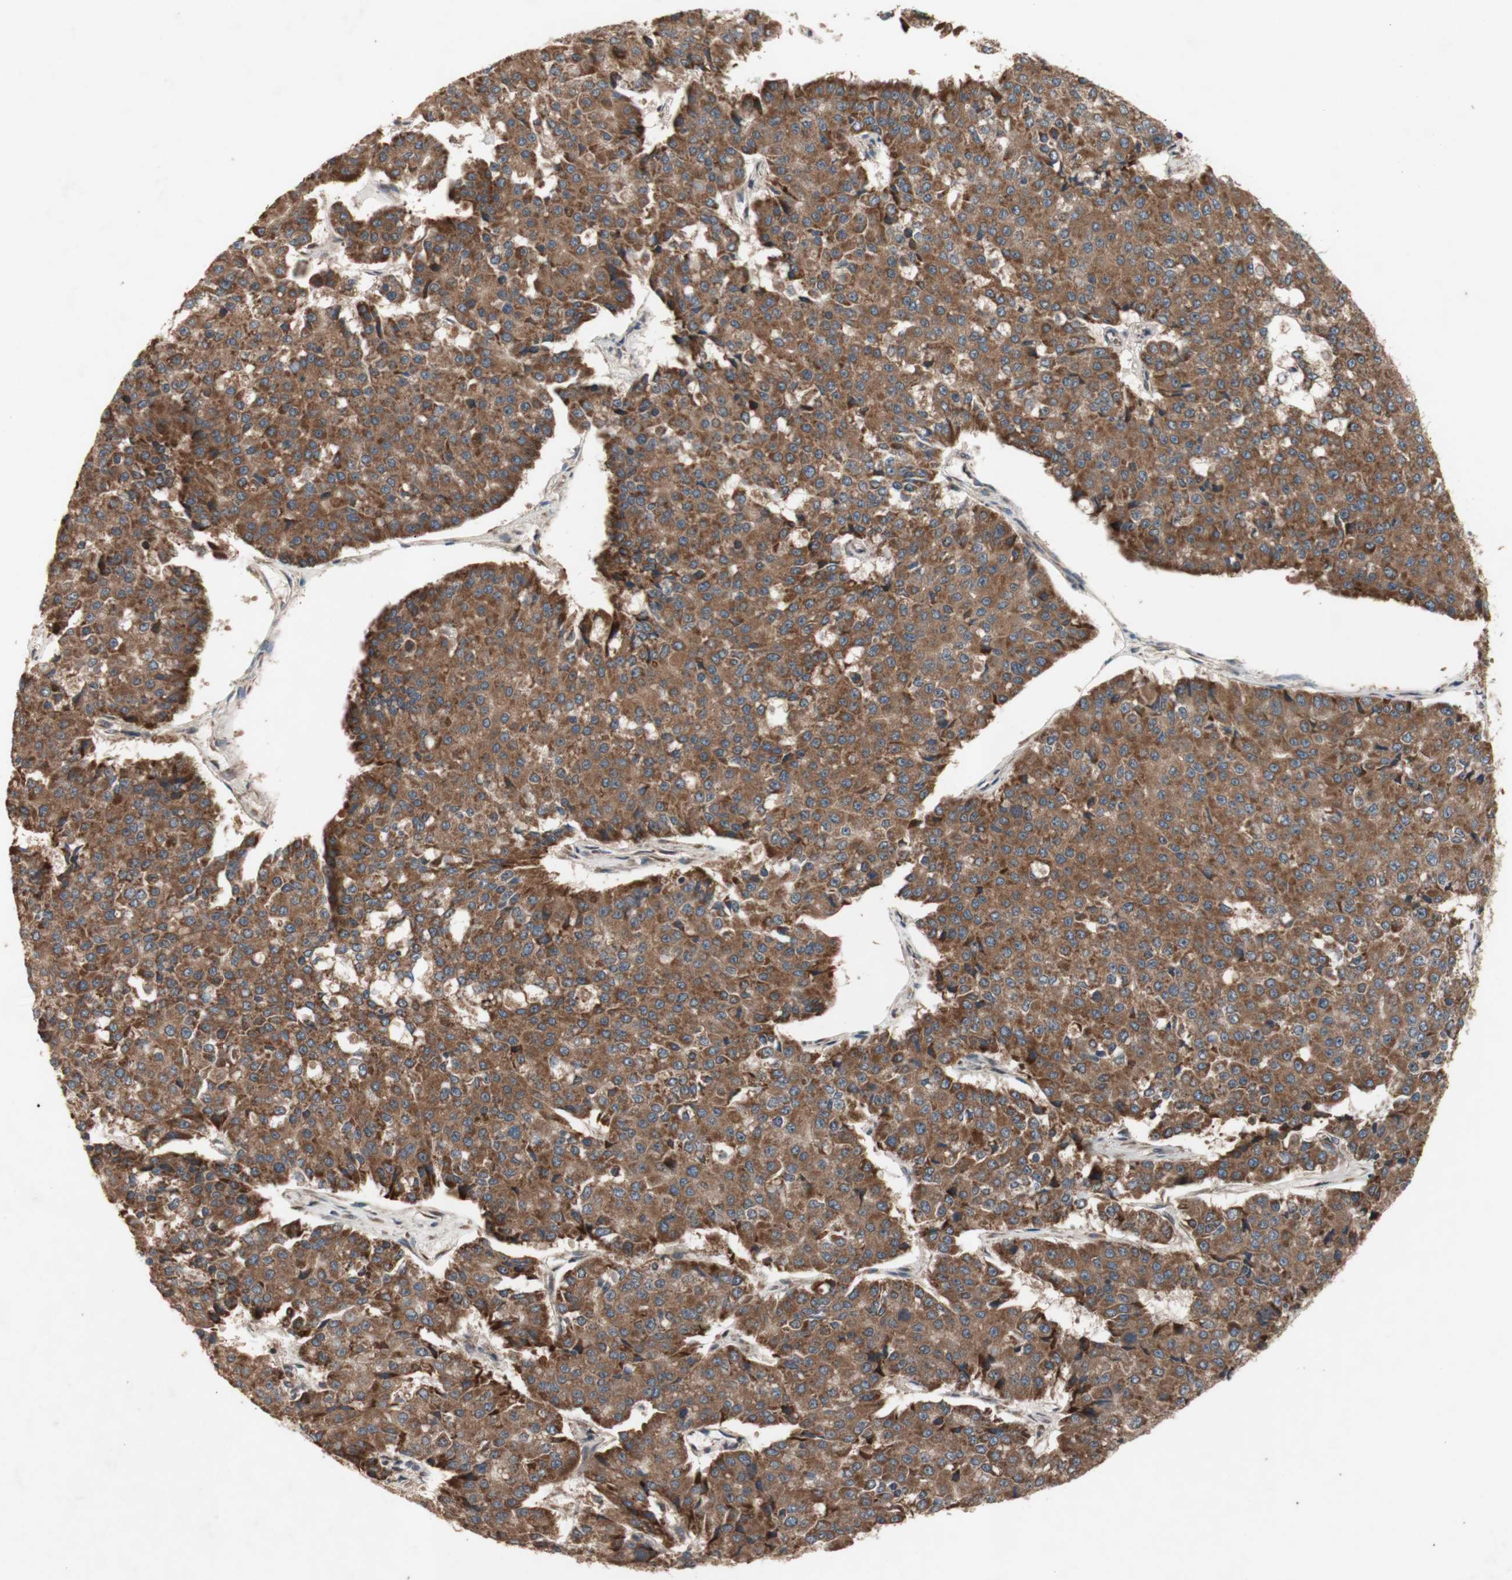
{"staining": {"intensity": "strong", "quantity": ">75%", "location": "cytoplasmic/membranous"}, "tissue": "pancreatic cancer", "cell_type": "Tumor cells", "image_type": "cancer", "snomed": [{"axis": "morphology", "description": "Adenocarcinoma, NOS"}, {"axis": "topography", "description": "Pancreas"}], "caption": "This is an image of IHC staining of pancreatic cancer, which shows strong expression in the cytoplasmic/membranous of tumor cells.", "gene": "DDOST", "patient": {"sex": "male", "age": 50}}